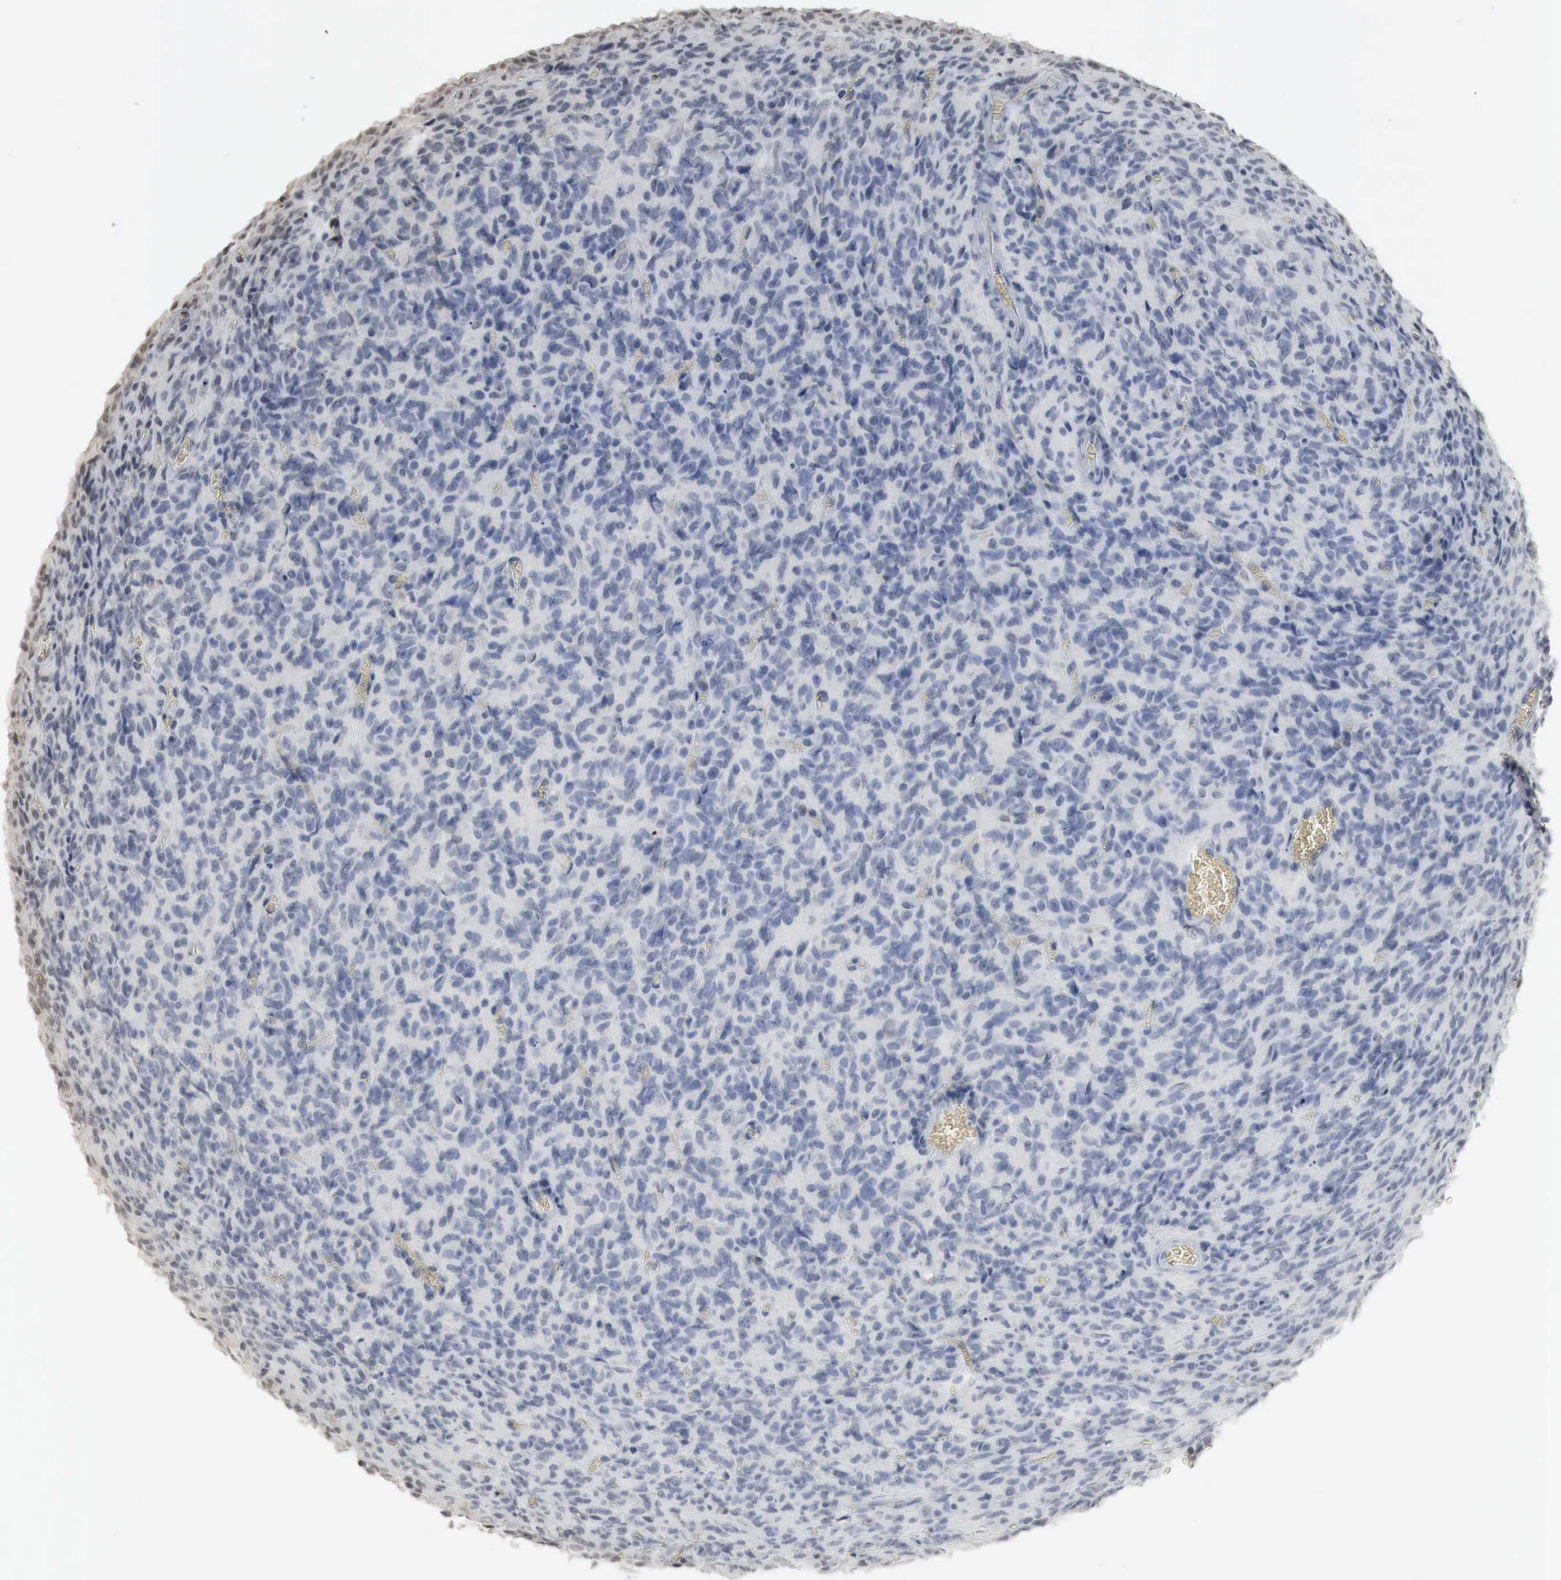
{"staining": {"intensity": "negative", "quantity": "none", "location": "none"}, "tissue": "glioma", "cell_type": "Tumor cells", "image_type": "cancer", "snomed": [{"axis": "morphology", "description": "Glioma, malignant, High grade"}, {"axis": "topography", "description": "Brain"}], "caption": "Immunohistochemical staining of glioma reveals no significant expression in tumor cells.", "gene": "ERBB4", "patient": {"sex": "male", "age": 56}}